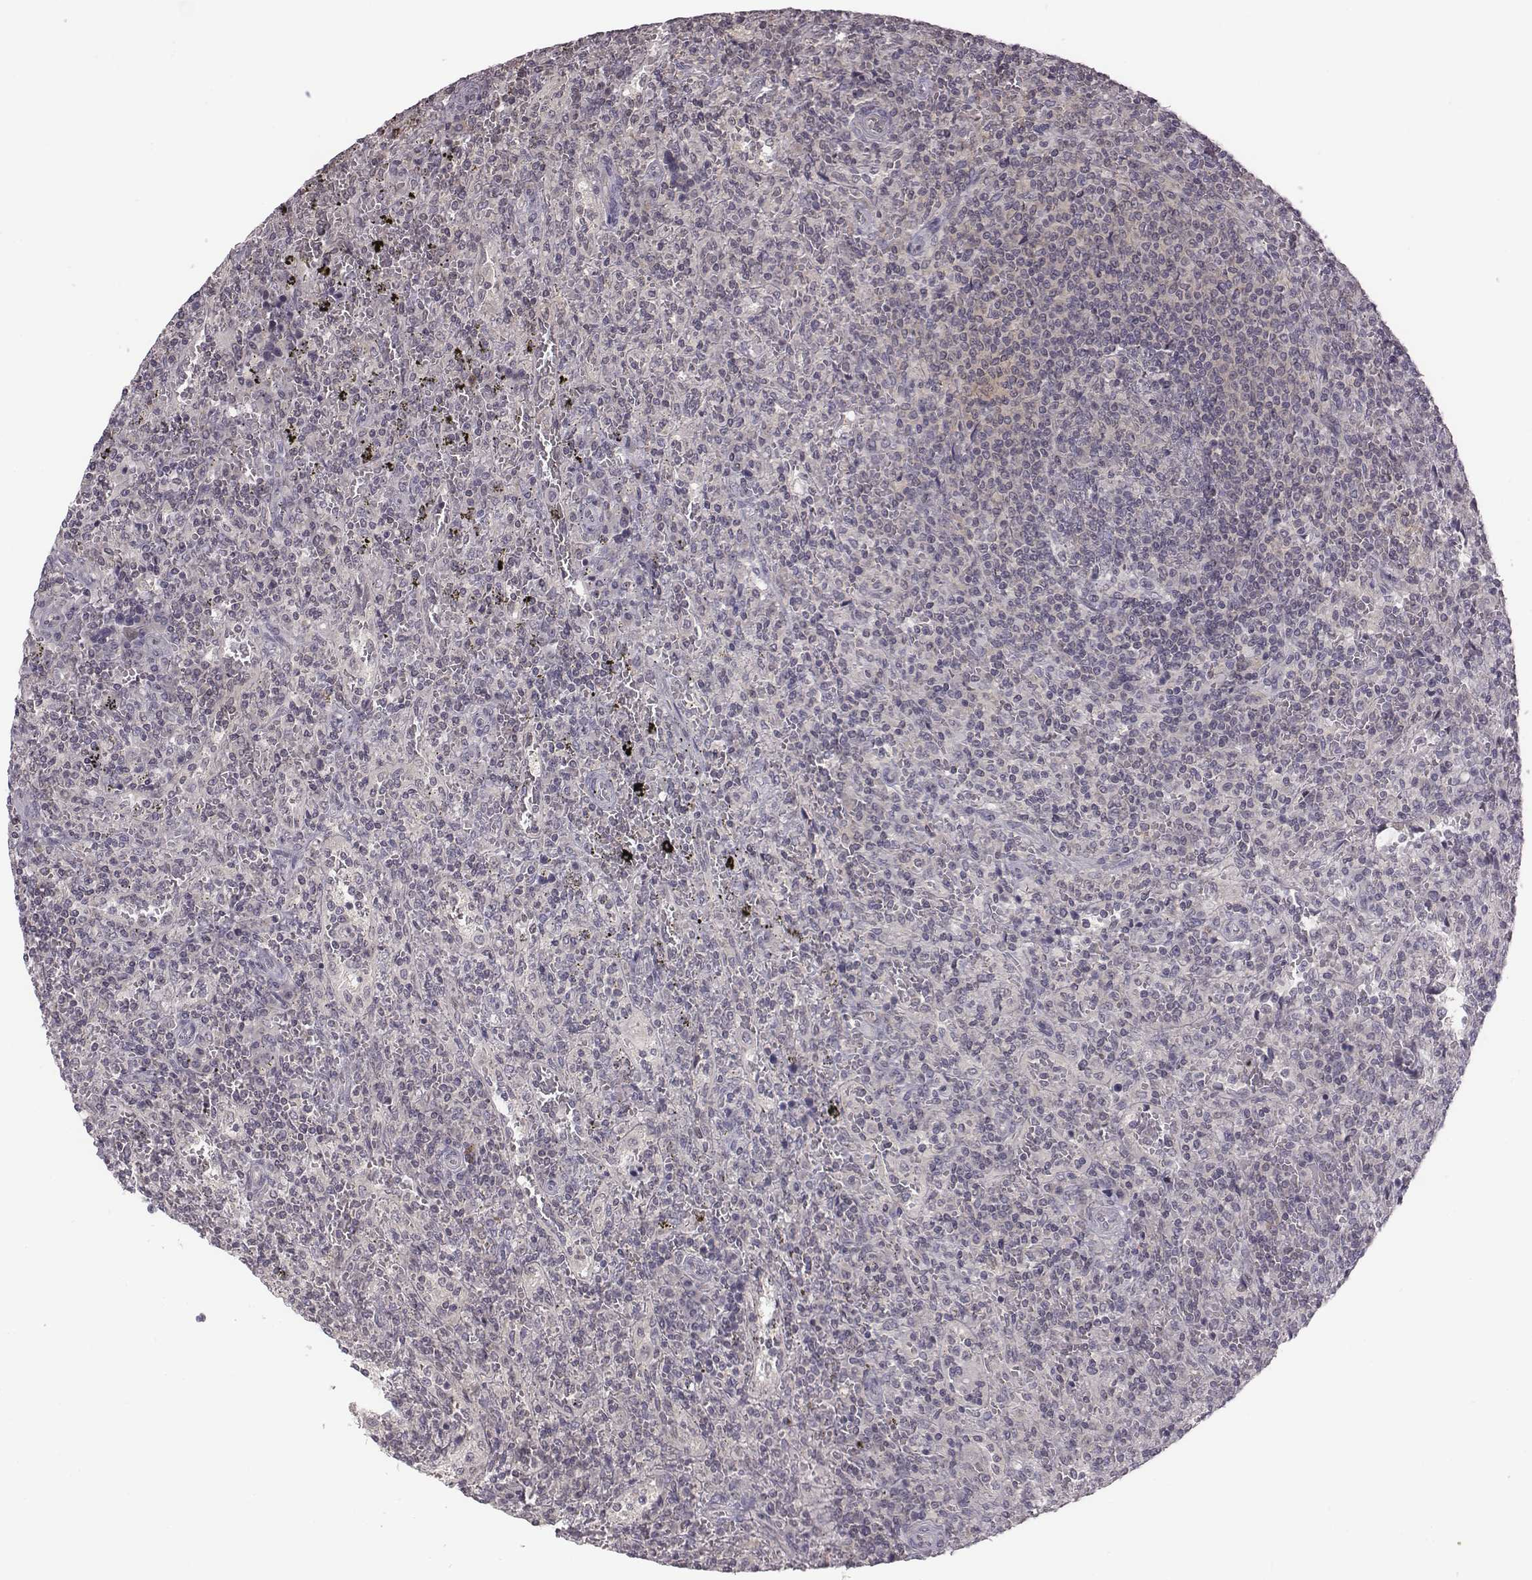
{"staining": {"intensity": "negative", "quantity": "none", "location": "none"}, "tissue": "lymphoma", "cell_type": "Tumor cells", "image_type": "cancer", "snomed": [{"axis": "morphology", "description": "Malignant lymphoma, non-Hodgkin's type, Low grade"}, {"axis": "topography", "description": "Spleen"}], "caption": "Lymphoma stained for a protein using IHC displays no expression tumor cells.", "gene": "BICDL1", "patient": {"sex": "male", "age": 62}}